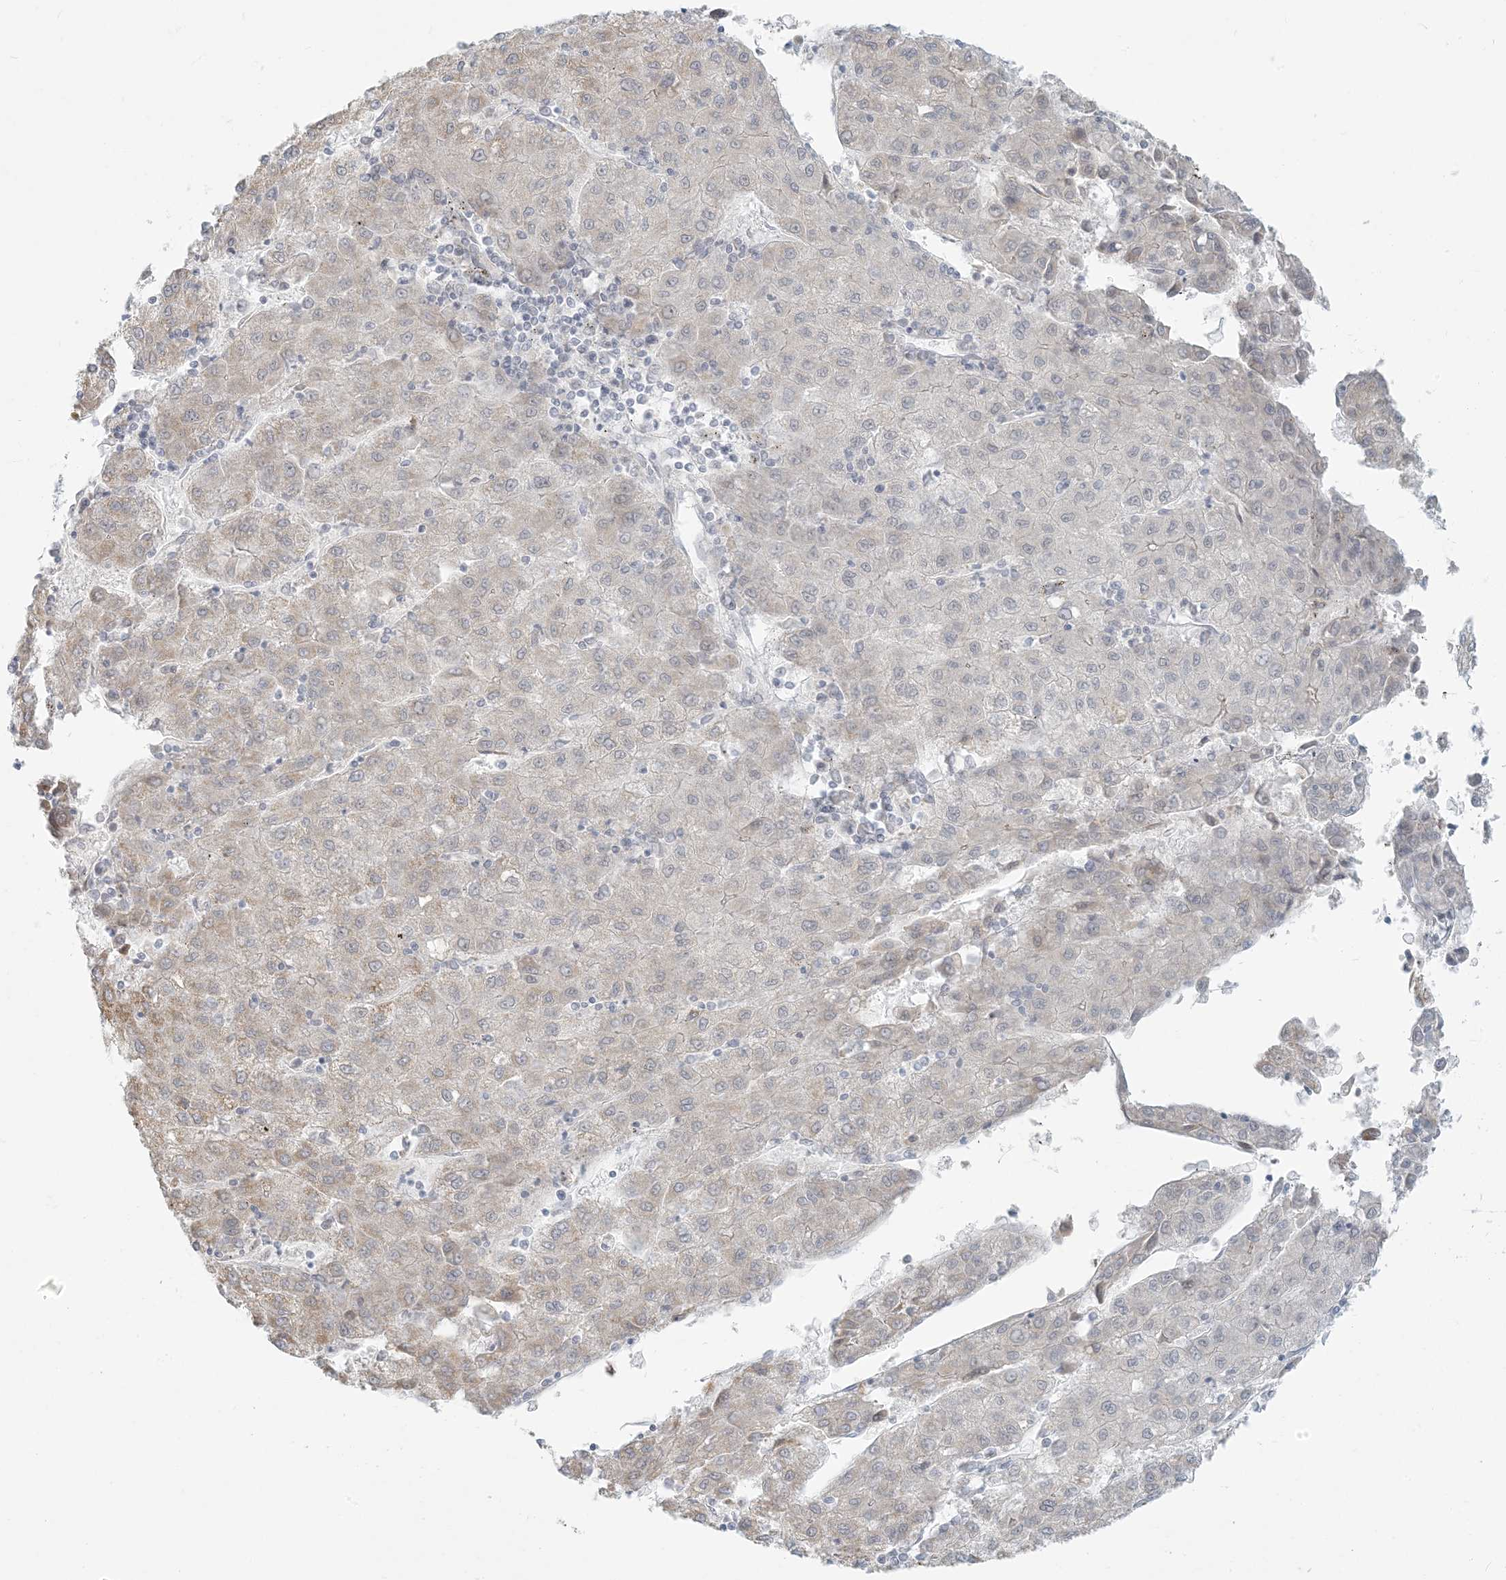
{"staining": {"intensity": "negative", "quantity": "none", "location": "none"}, "tissue": "liver cancer", "cell_type": "Tumor cells", "image_type": "cancer", "snomed": [{"axis": "morphology", "description": "Carcinoma, Hepatocellular, NOS"}, {"axis": "topography", "description": "Liver"}], "caption": "Immunohistochemistry of liver hepatocellular carcinoma shows no staining in tumor cells.", "gene": "SCML1", "patient": {"sex": "male", "age": 72}}